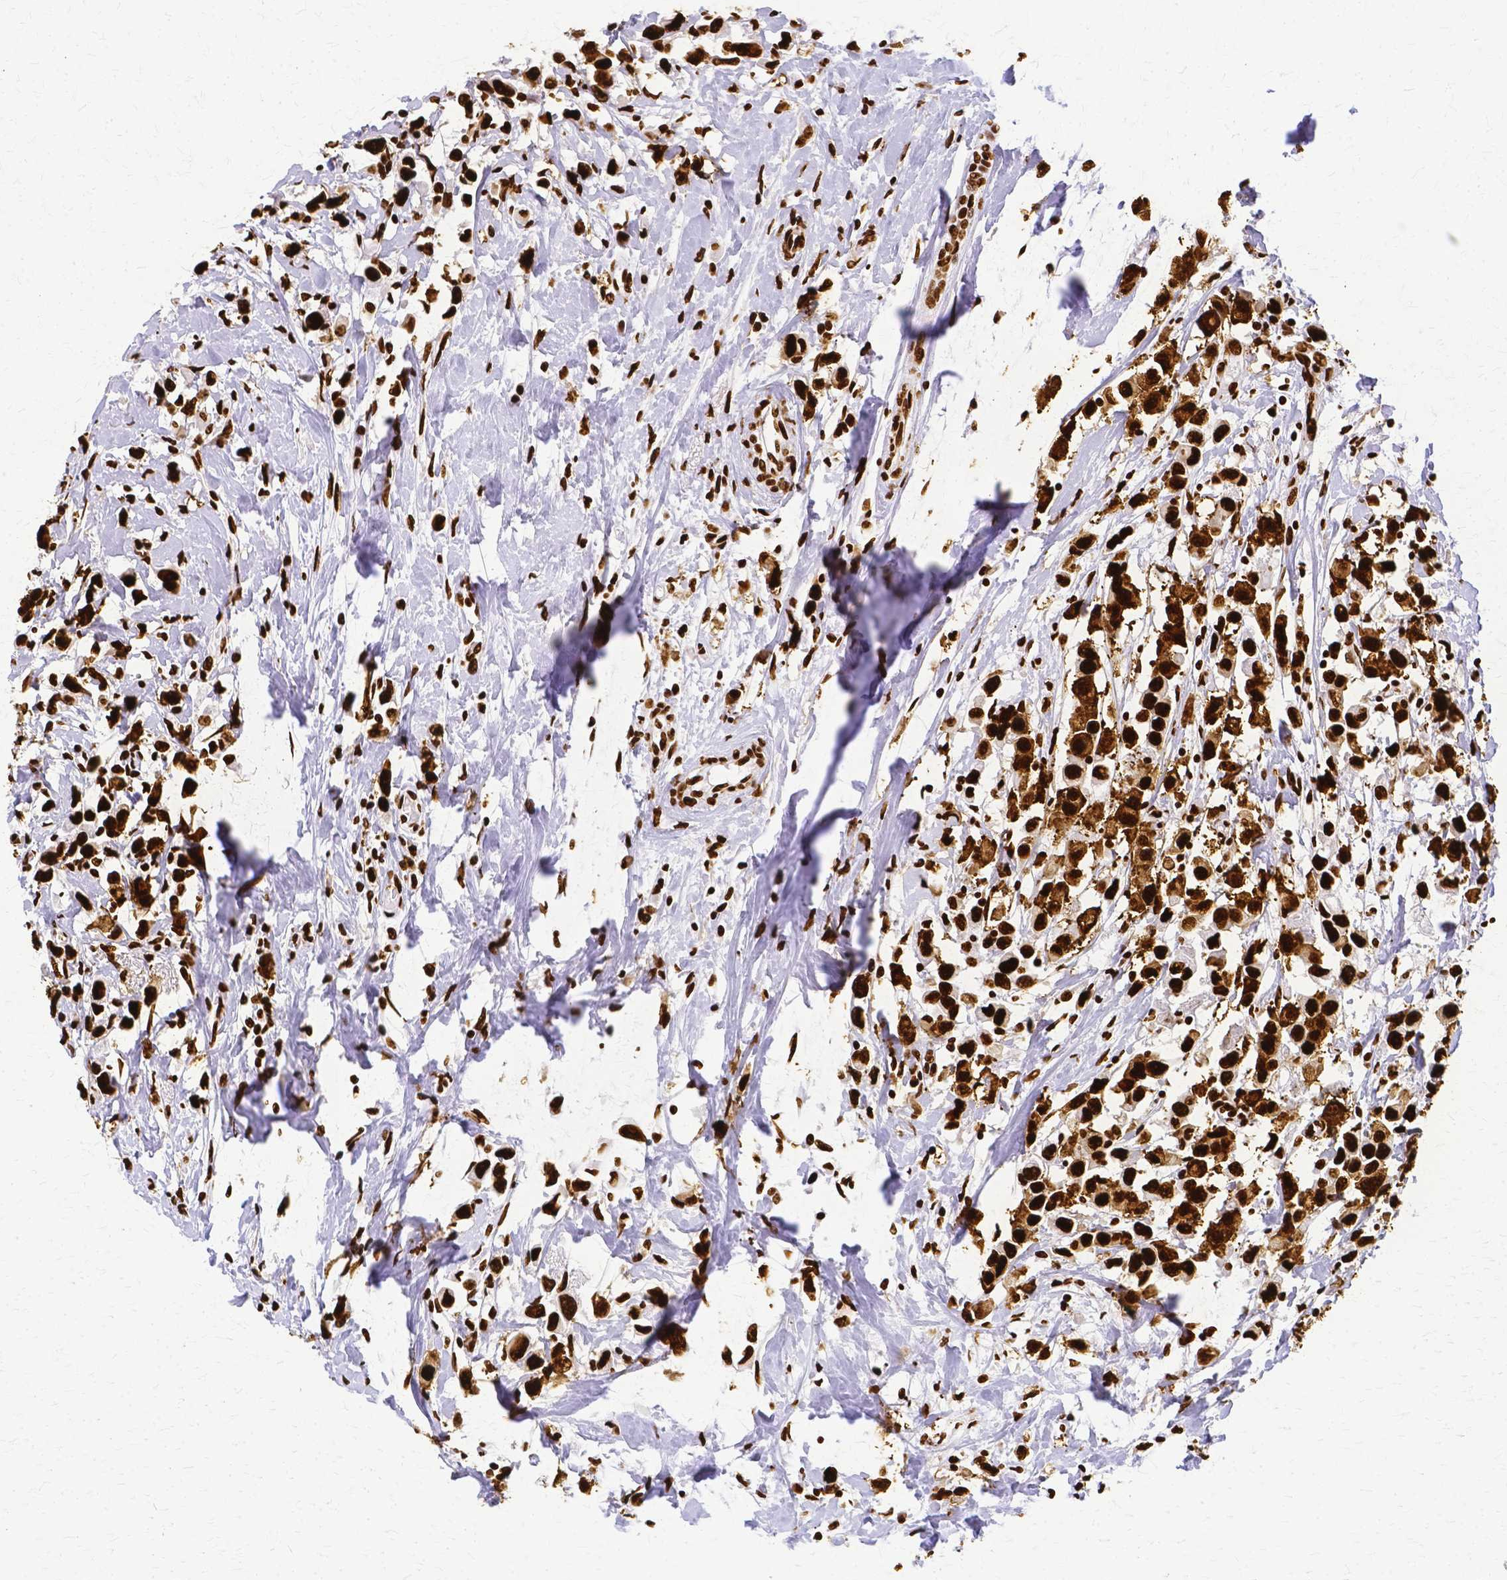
{"staining": {"intensity": "strong", "quantity": ">75%", "location": "nuclear"}, "tissue": "breast cancer", "cell_type": "Tumor cells", "image_type": "cancer", "snomed": [{"axis": "morphology", "description": "Duct carcinoma"}, {"axis": "topography", "description": "Breast"}], "caption": "An image showing strong nuclear expression in about >75% of tumor cells in breast cancer (invasive ductal carcinoma), as visualized by brown immunohistochemical staining.", "gene": "SFPQ", "patient": {"sex": "female", "age": 61}}